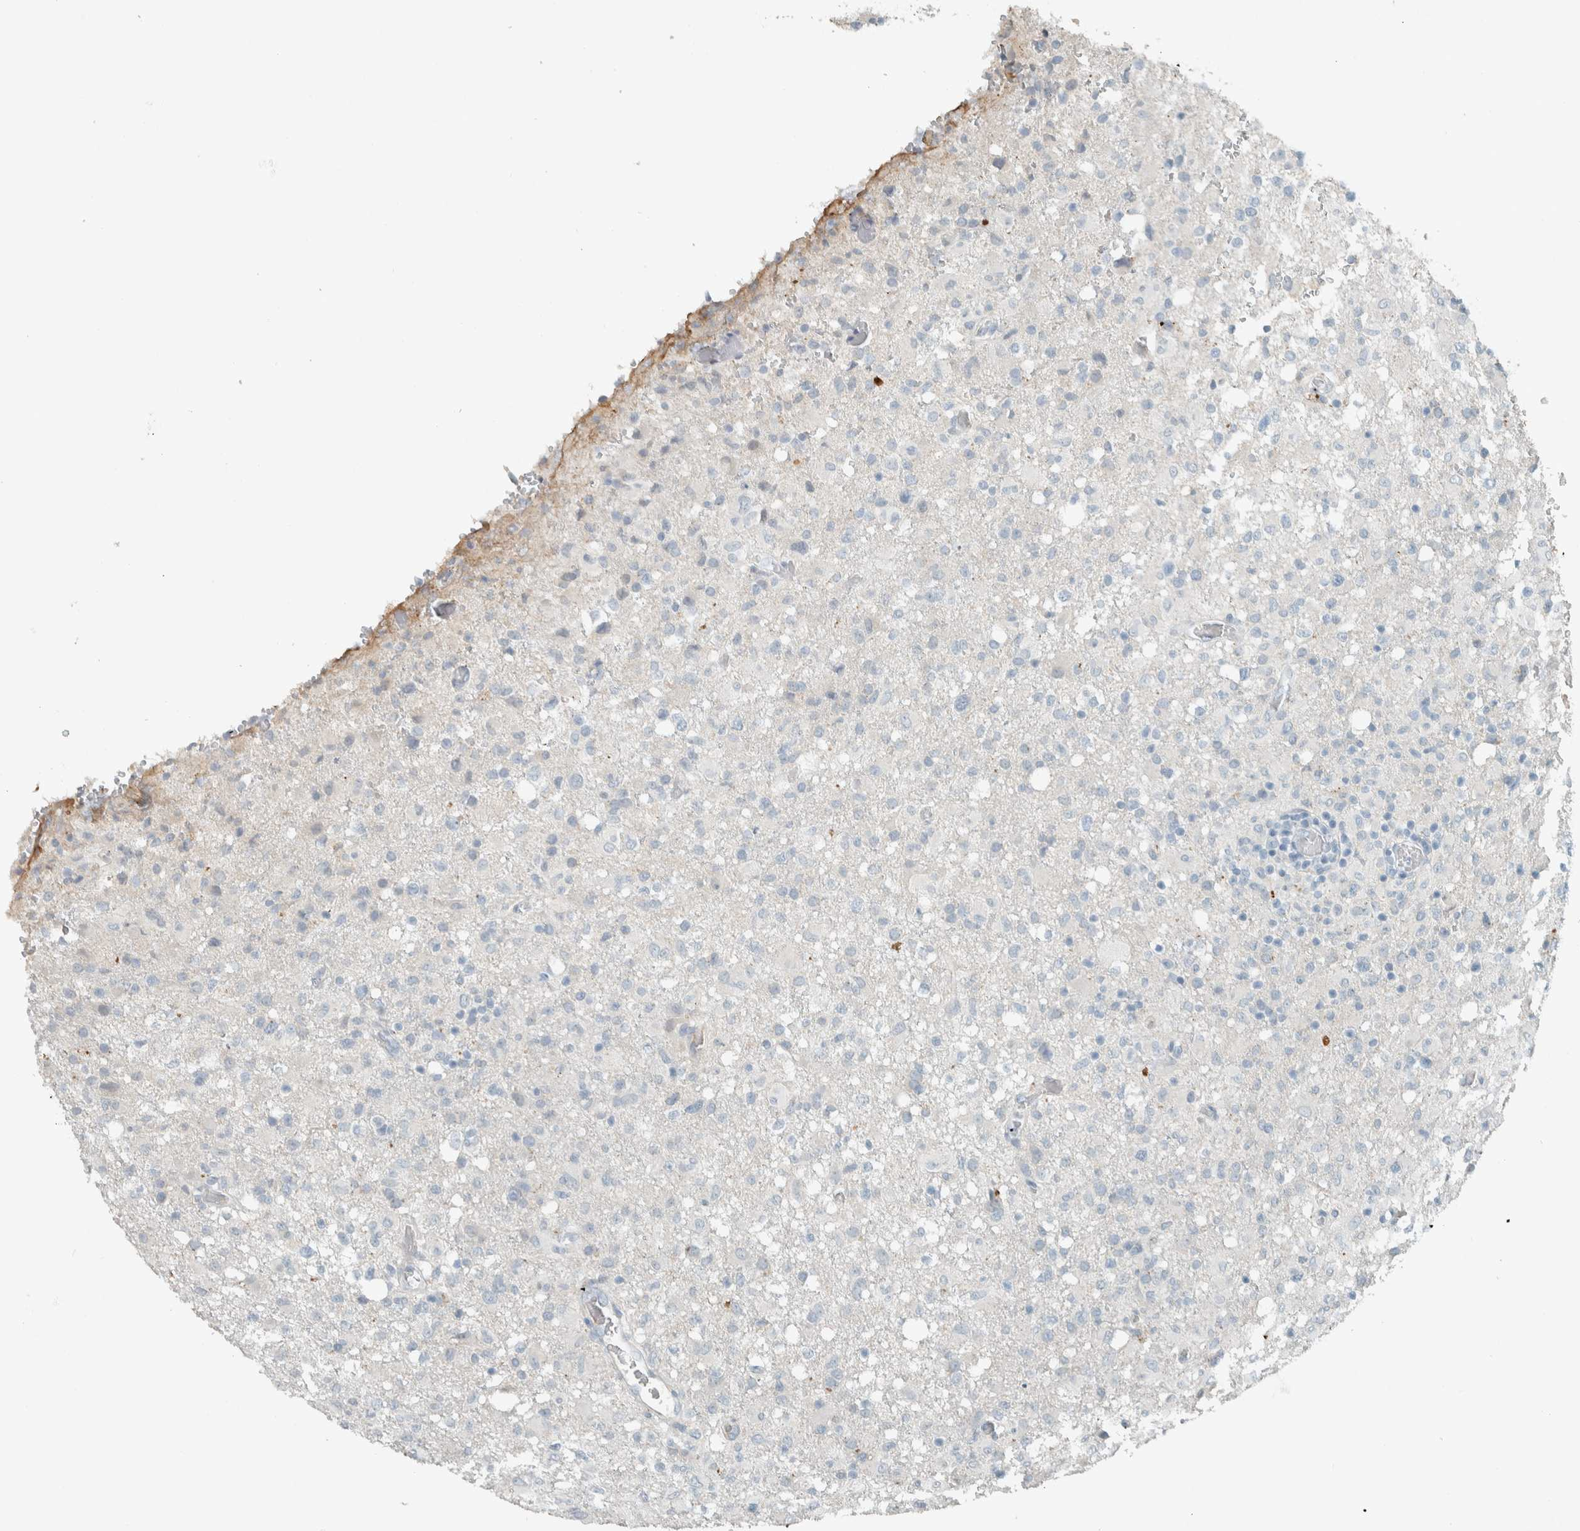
{"staining": {"intensity": "negative", "quantity": "none", "location": "none"}, "tissue": "glioma", "cell_type": "Tumor cells", "image_type": "cancer", "snomed": [{"axis": "morphology", "description": "Glioma, malignant, High grade"}, {"axis": "topography", "description": "Brain"}], "caption": "DAB immunohistochemical staining of human glioma reveals no significant expression in tumor cells.", "gene": "CERCAM", "patient": {"sex": "female", "age": 57}}